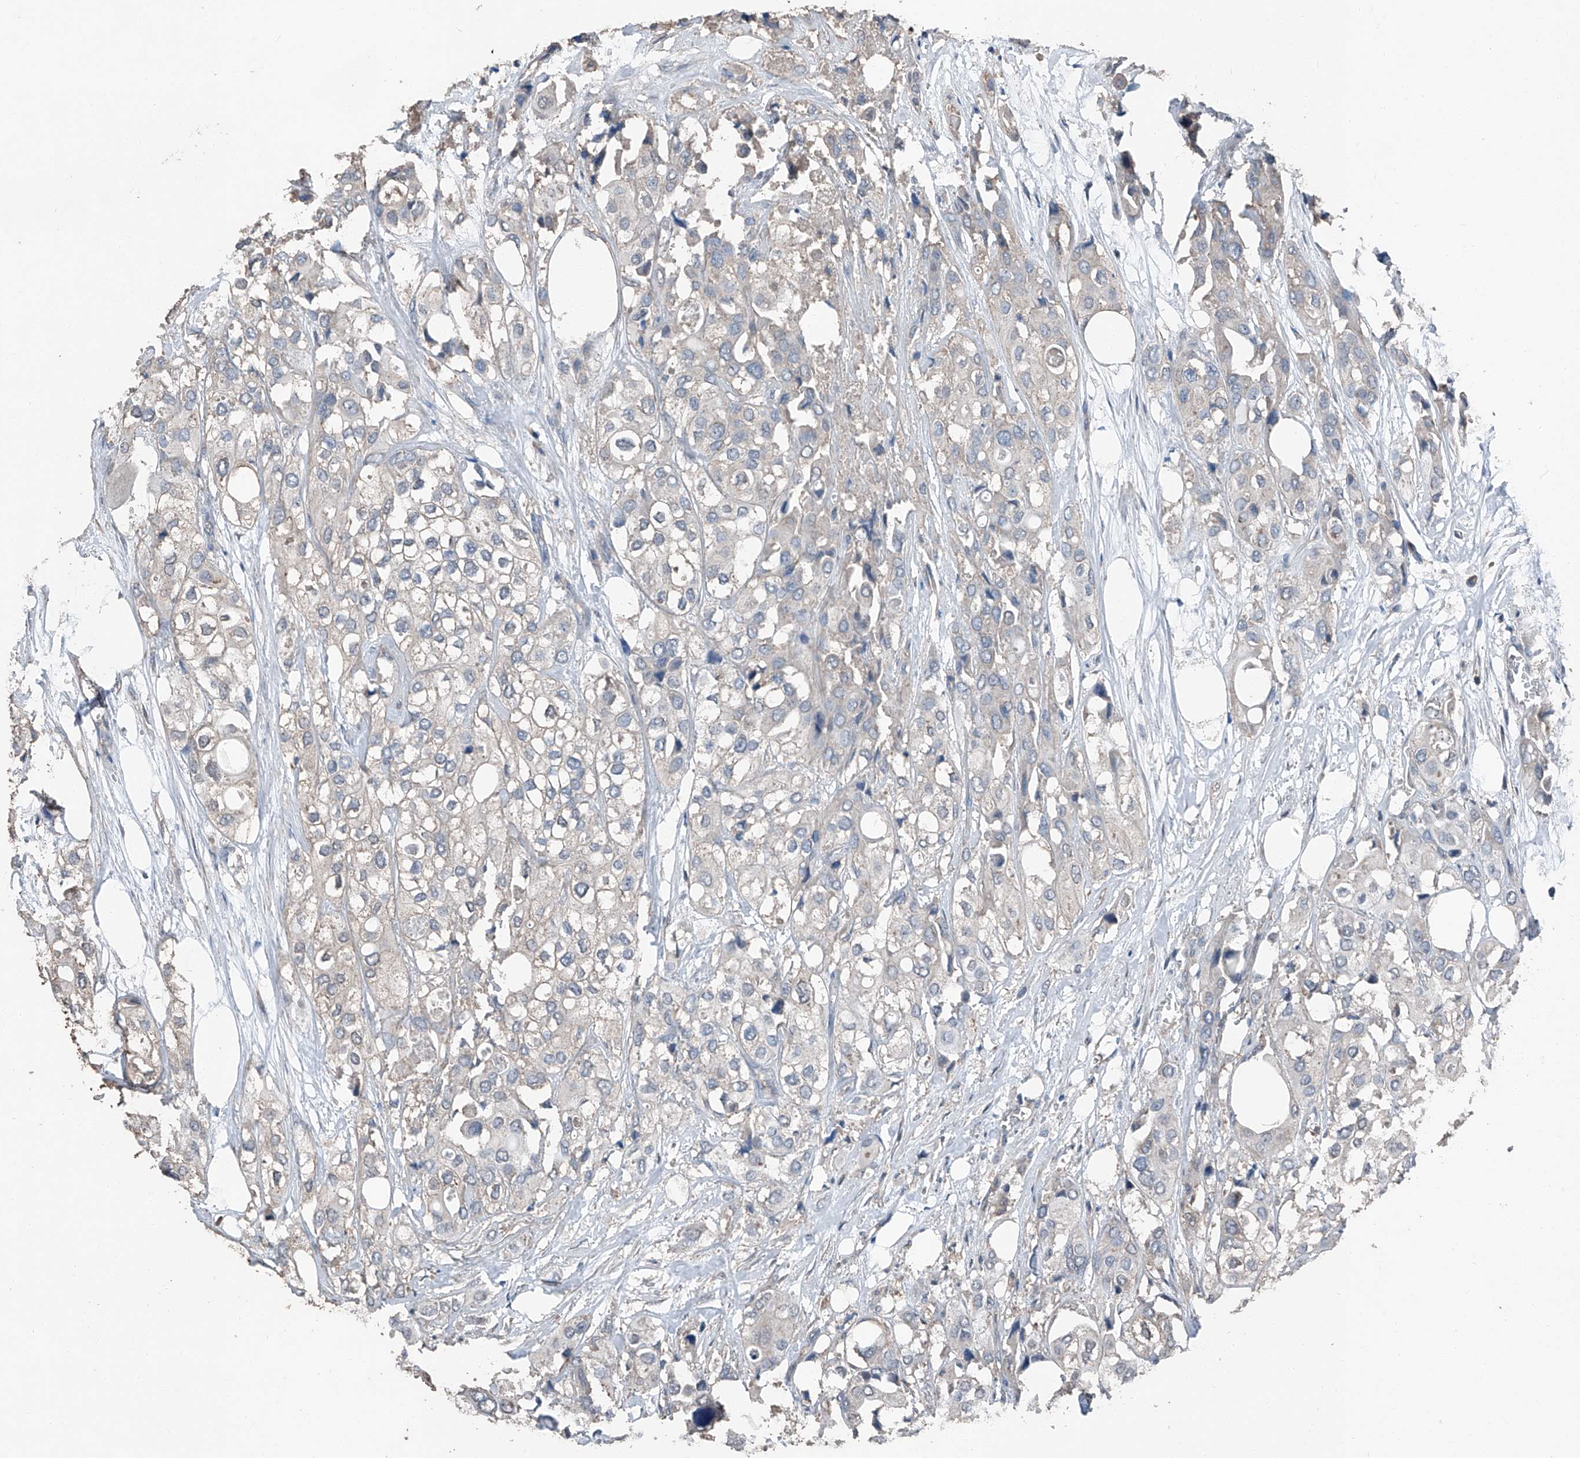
{"staining": {"intensity": "negative", "quantity": "none", "location": "none"}, "tissue": "urothelial cancer", "cell_type": "Tumor cells", "image_type": "cancer", "snomed": [{"axis": "morphology", "description": "Urothelial carcinoma, High grade"}, {"axis": "topography", "description": "Urinary bladder"}], "caption": "DAB (3,3'-diaminobenzidine) immunohistochemical staining of urothelial cancer reveals no significant expression in tumor cells.", "gene": "MAMLD1", "patient": {"sex": "male", "age": 64}}